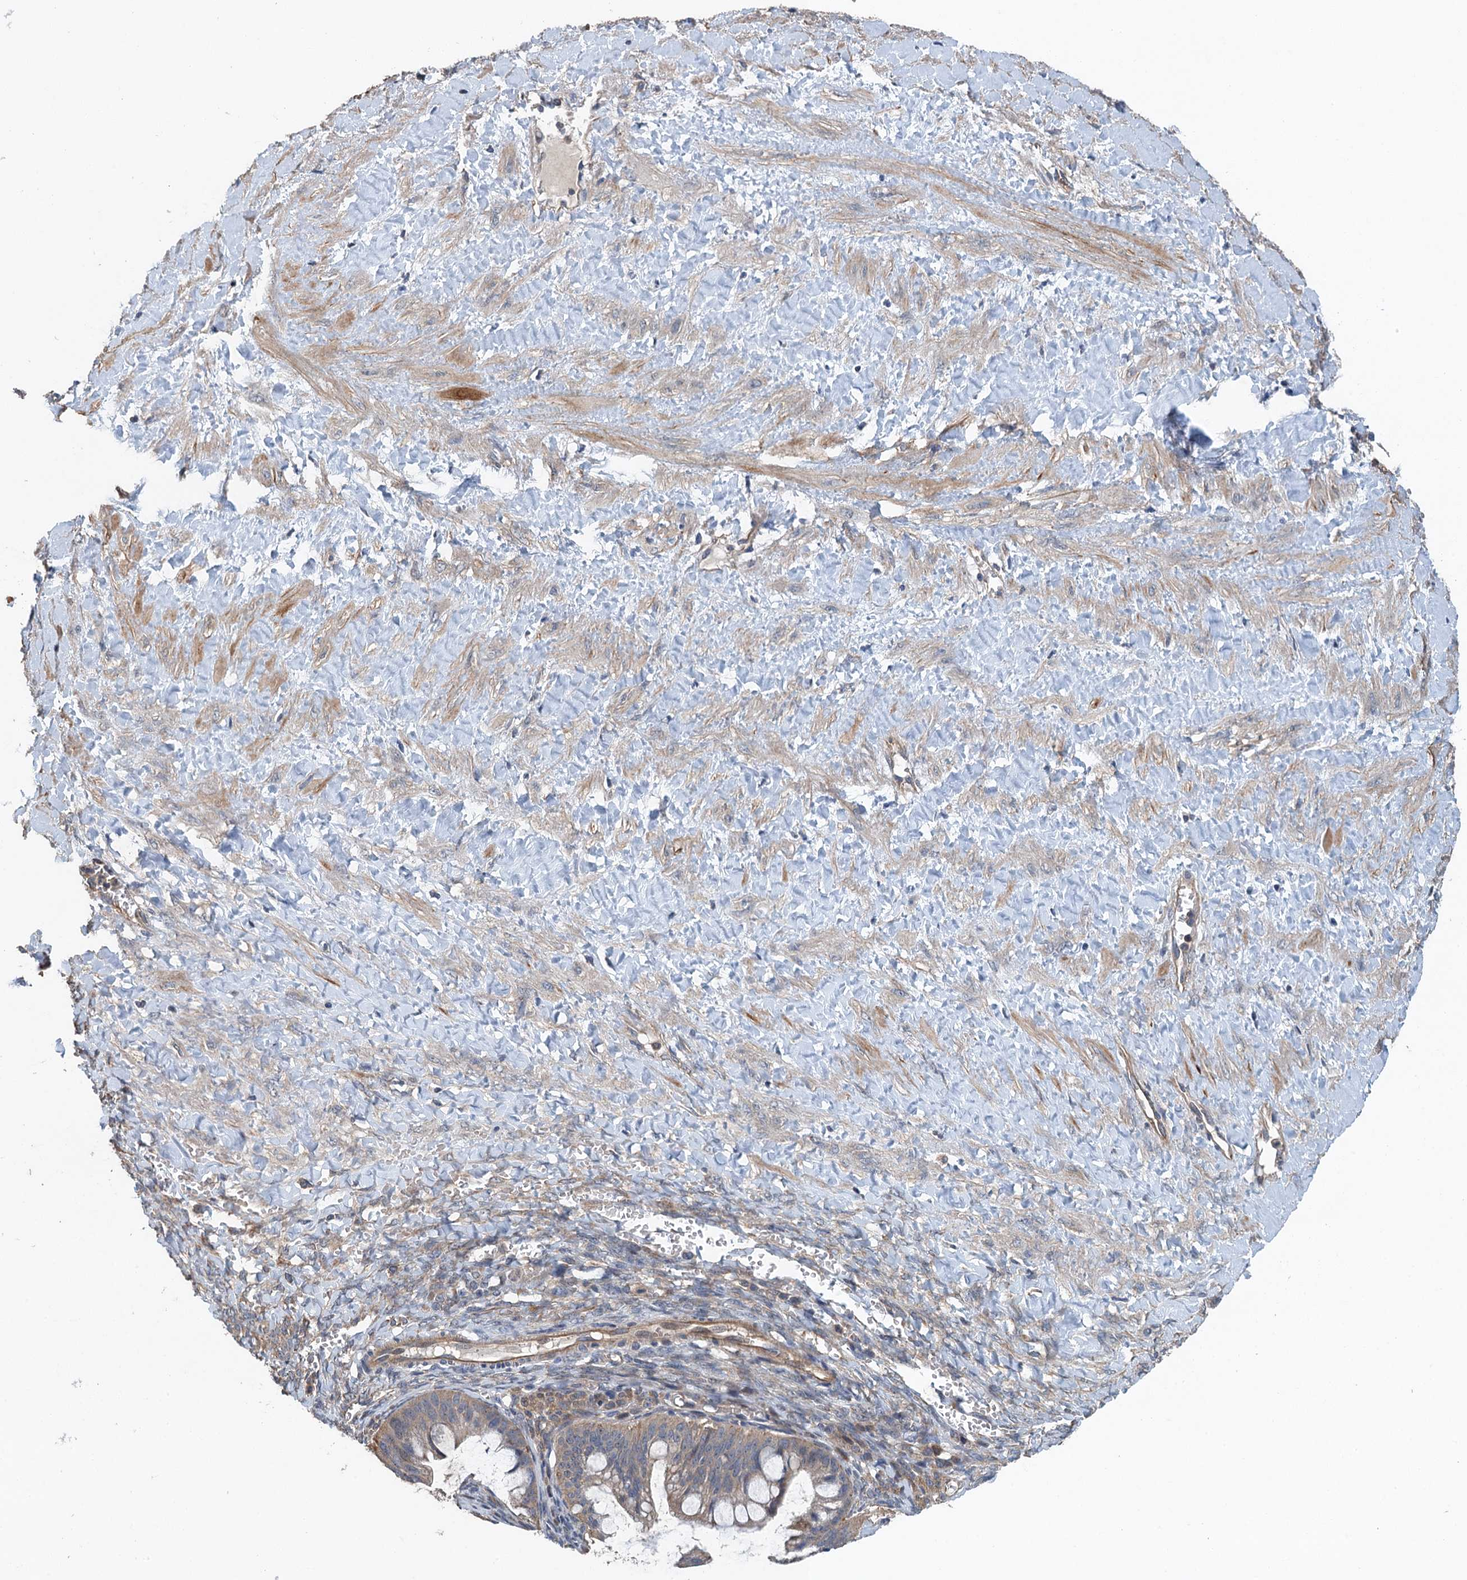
{"staining": {"intensity": "moderate", "quantity": "25%-75%", "location": "cytoplasmic/membranous"}, "tissue": "ovarian cancer", "cell_type": "Tumor cells", "image_type": "cancer", "snomed": [{"axis": "morphology", "description": "Cystadenocarcinoma, mucinous, NOS"}, {"axis": "topography", "description": "Ovary"}], "caption": "IHC image of mucinous cystadenocarcinoma (ovarian) stained for a protein (brown), which reveals medium levels of moderate cytoplasmic/membranous staining in approximately 25%-75% of tumor cells.", "gene": "BORCS5", "patient": {"sex": "female", "age": 73}}